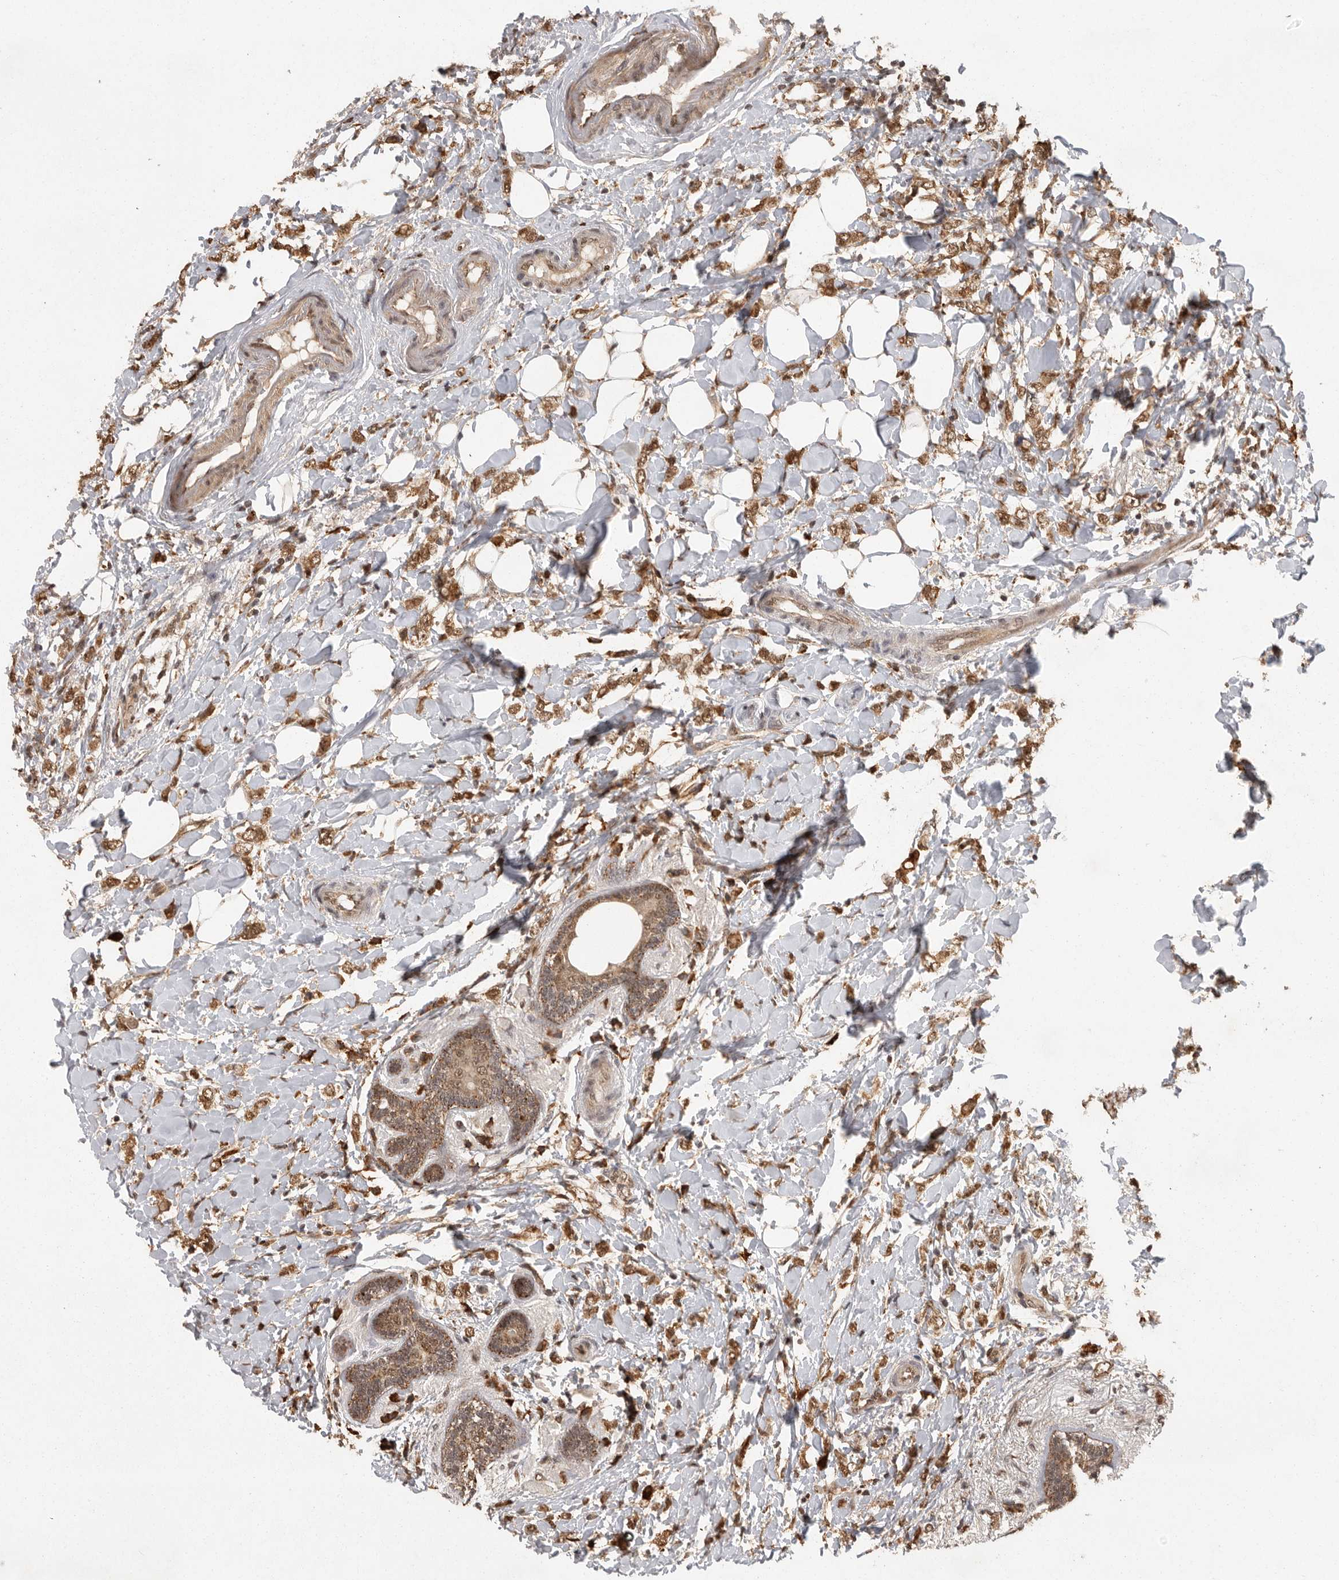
{"staining": {"intensity": "moderate", "quantity": ">75%", "location": "cytoplasmic/membranous,nuclear"}, "tissue": "breast cancer", "cell_type": "Tumor cells", "image_type": "cancer", "snomed": [{"axis": "morphology", "description": "Normal tissue, NOS"}, {"axis": "morphology", "description": "Lobular carcinoma"}, {"axis": "topography", "description": "Breast"}], "caption": "Immunohistochemistry of breast cancer (lobular carcinoma) reveals medium levels of moderate cytoplasmic/membranous and nuclear staining in approximately >75% of tumor cells.", "gene": "ZNF83", "patient": {"sex": "female", "age": 47}}